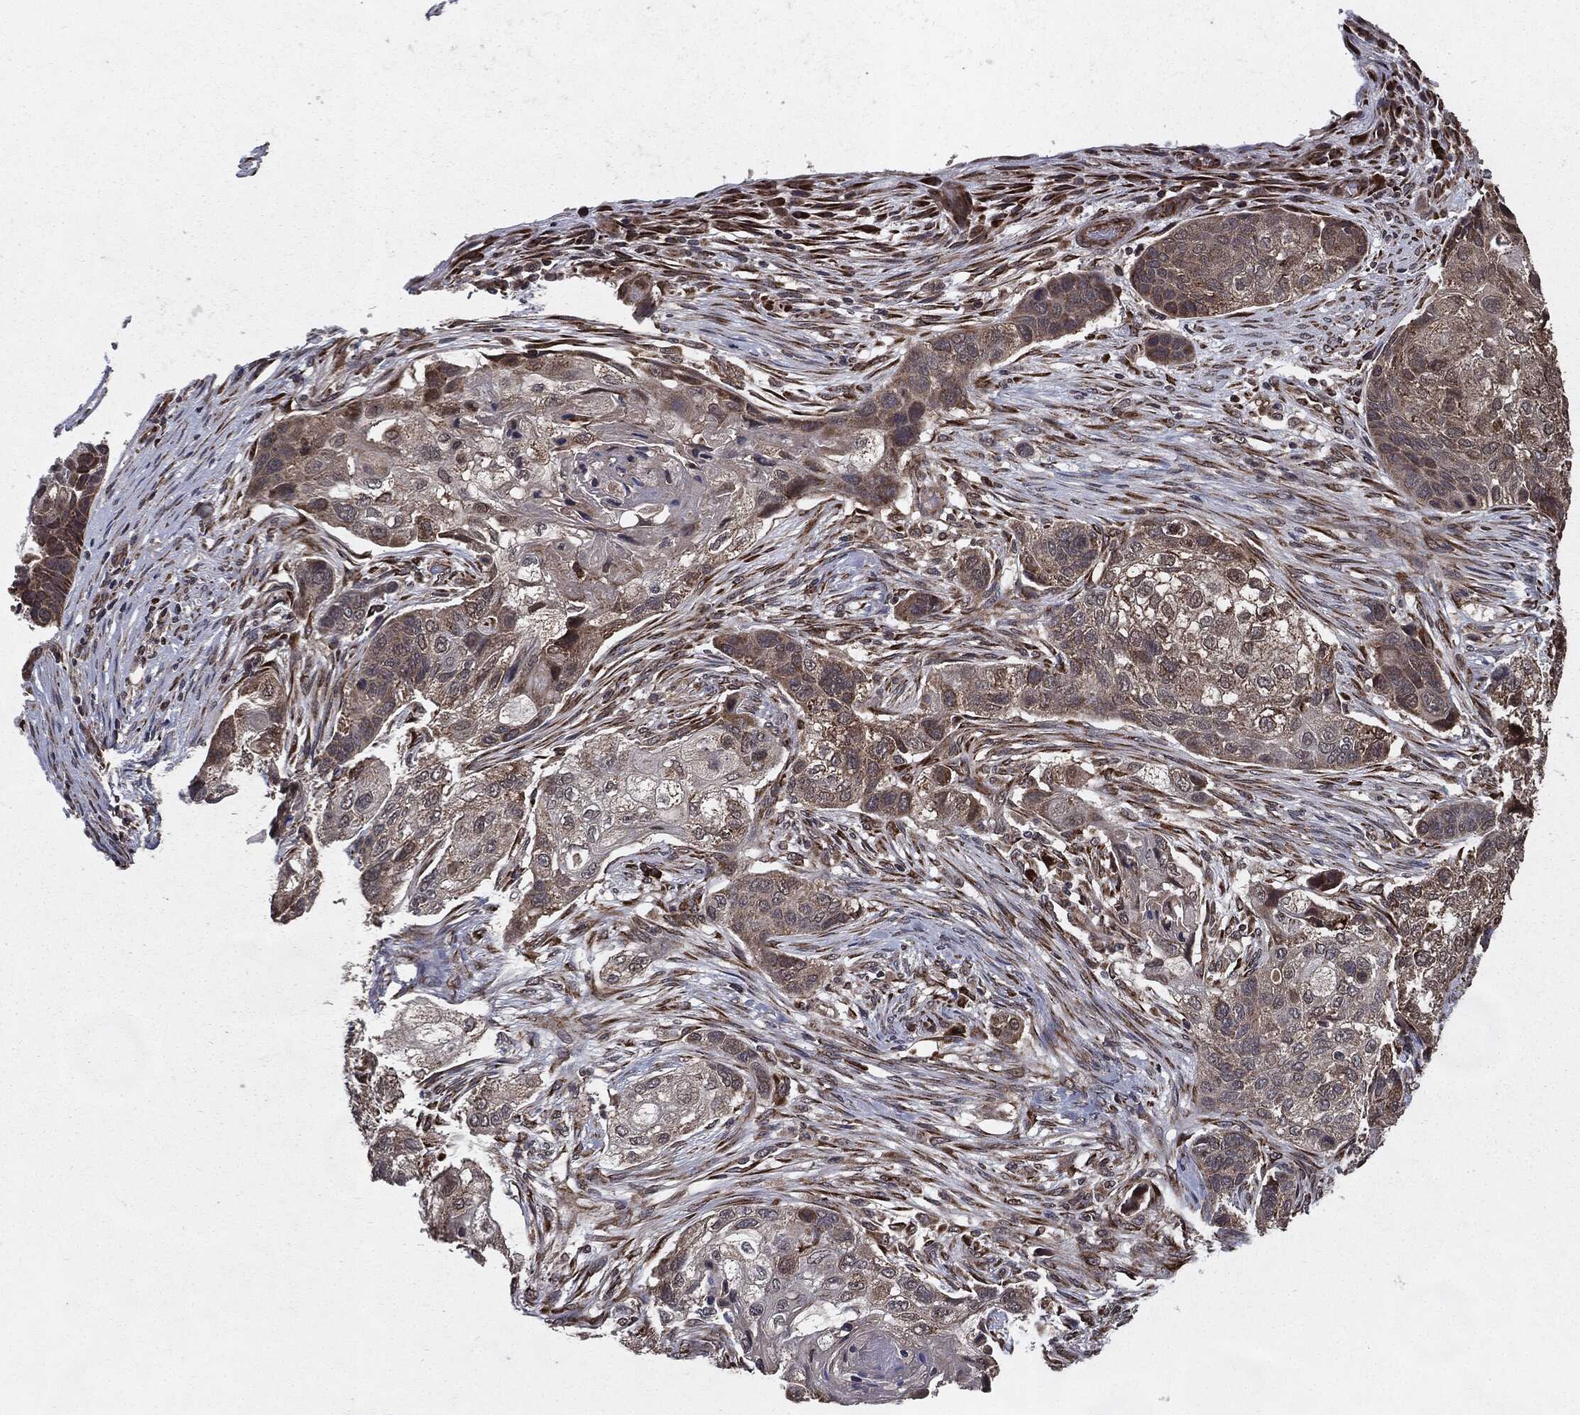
{"staining": {"intensity": "moderate", "quantity": "25%-75%", "location": "cytoplasmic/membranous"}, "tissue": "lung cancer", "cell_type": "Tumor cells", "image_type": "cancer", "snomed": [{"axis": "morphology", "description": "Normal tissue, NOS"}, {"axis": "morphology", "description": "Squamous cell carcinoma, NOS"}, {"axis": "topography", "description": "Bronchus"}, {"axis": "topography", "description": "Lung"}], "caption": "High-power microscopy captured an IHC histopathology image of squamous cell carcinoma (lung), revealing moderate cytoplasmic/membranous positivity in about 25%-75% of tumor cells.", "gene": "HDAC5", "patient": {"sex": "male", "age": 69}}